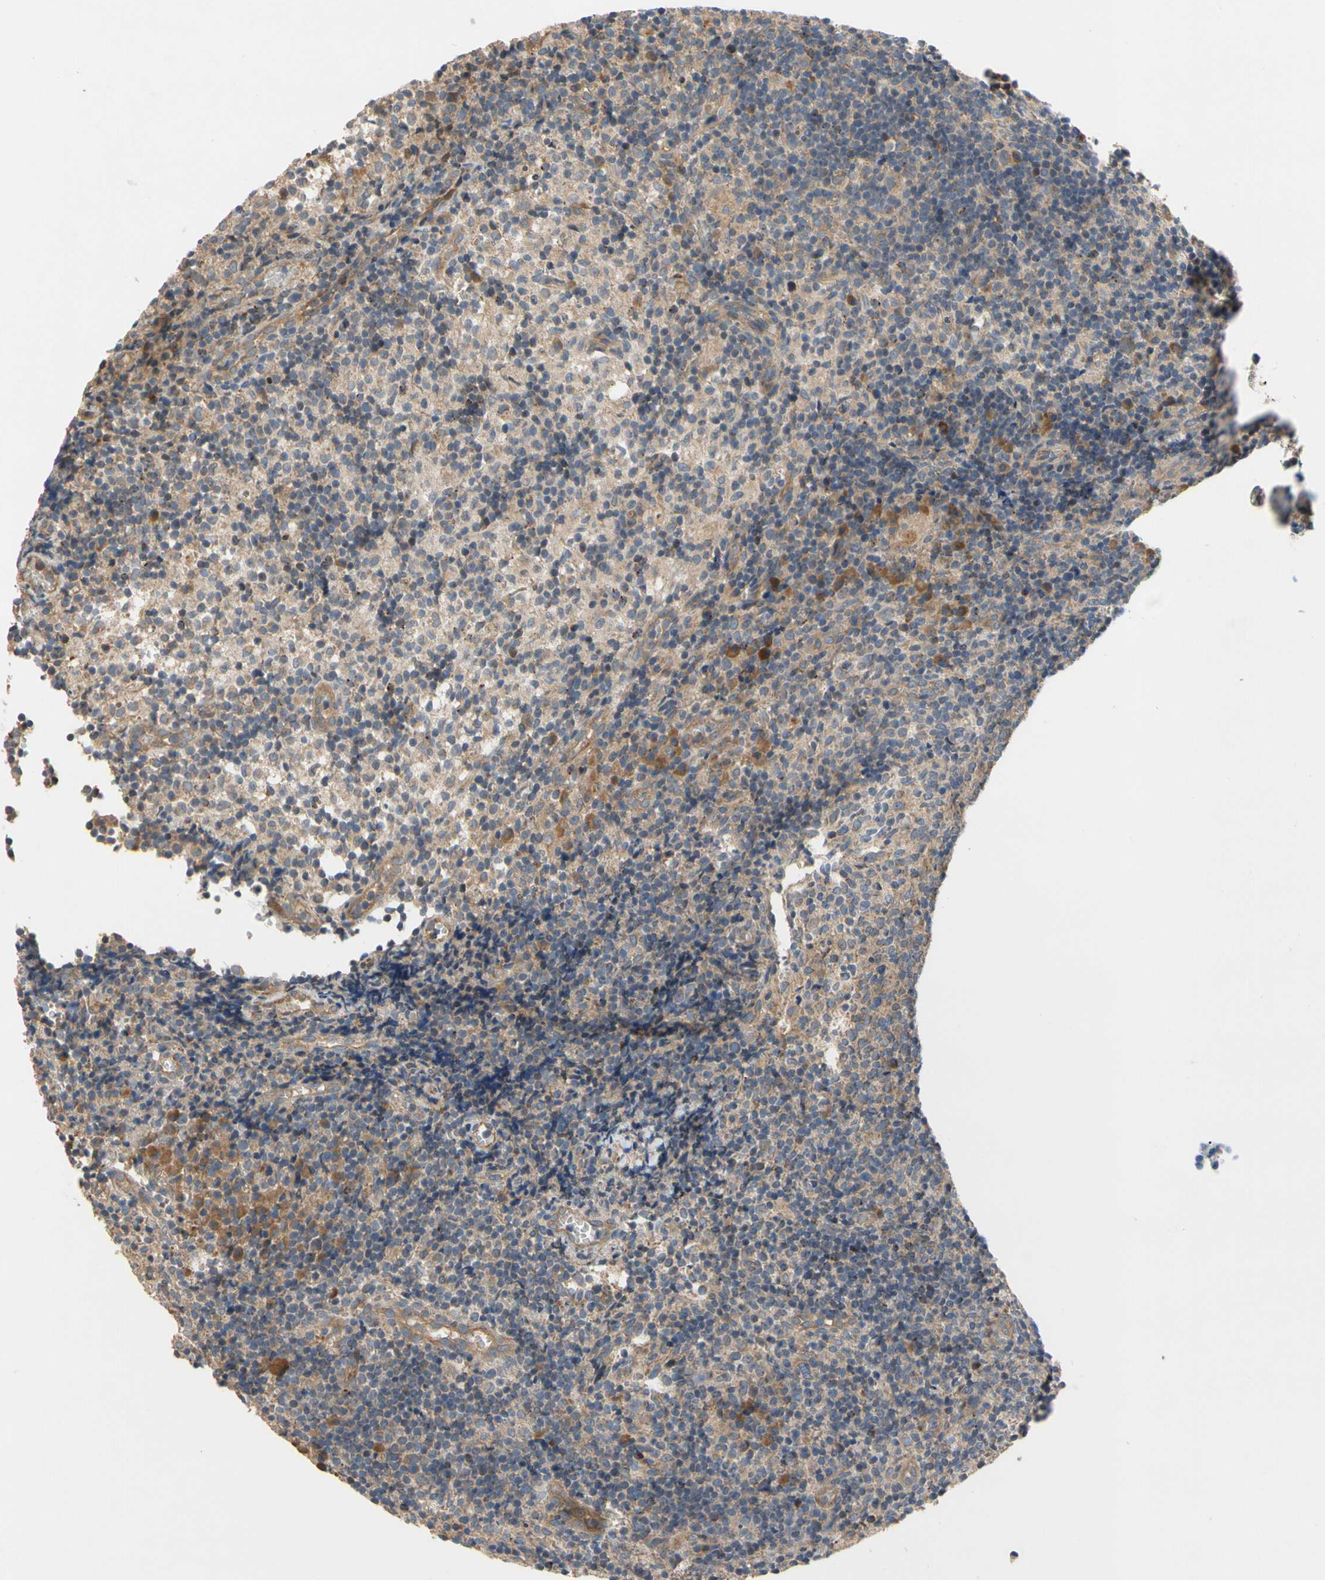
{"staining": {"intensity": "moderate", "quantity": ">75%", "location": "cytoplasmic/membranous"}, "tissue": "lymph node", "cell_type": "Germinal center cells", "image_type": "normal", "snomed": [{"axis": "morphology", "description": "Normal tissue, NOS"}, {"axis": "morphology", "description": "Inflammation, NOS"}, {"axis": "topography", "description": "Lymph node"}], "caption": "Protein positivity by immunohistochemistry shows moderate cytoplasmic/membranous positivity in about >75% of germinal center cells in normal lymph node.", "gene": "MBTPS2", "patient": {"sex": "male", "age": 55}}